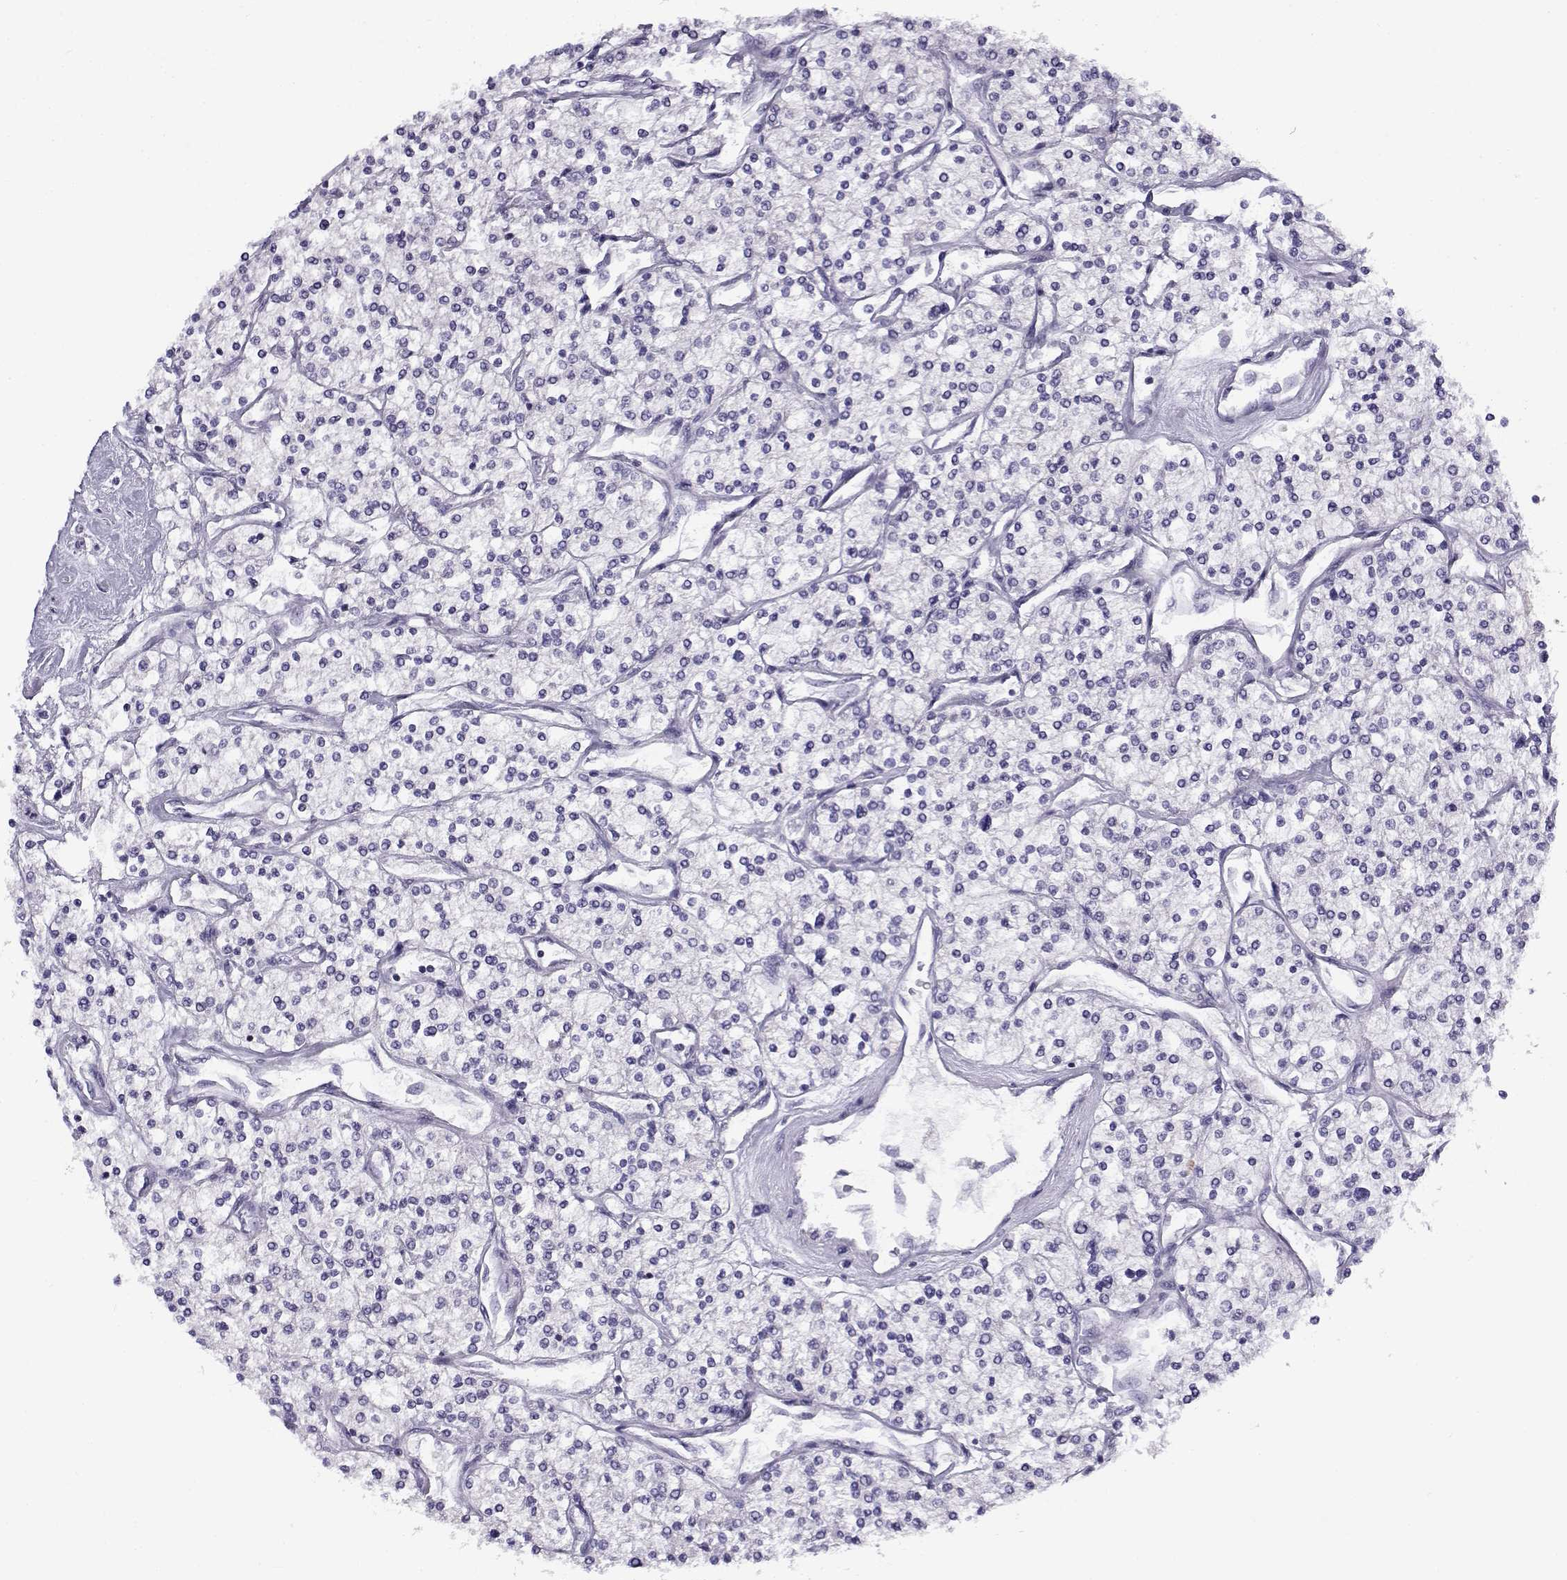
{"staining": {"intensity": "negative", "quantity": "none", "location": "none"}, "tissue": "renal cancer", "cell_type": "Tumor cells", "image_type": "cancer", "snomed": [{"axis": "morphology", "description": "Adenocarcinoma, NOS"}, {"axis": "topography", "description": "Kidney"}], "caption": "This is an IHC image of human renal adenocarcinoma. There is no staining in tumor cells.", "gene": "FEZF1", "patient": {"sex": "male", "age": 80}}